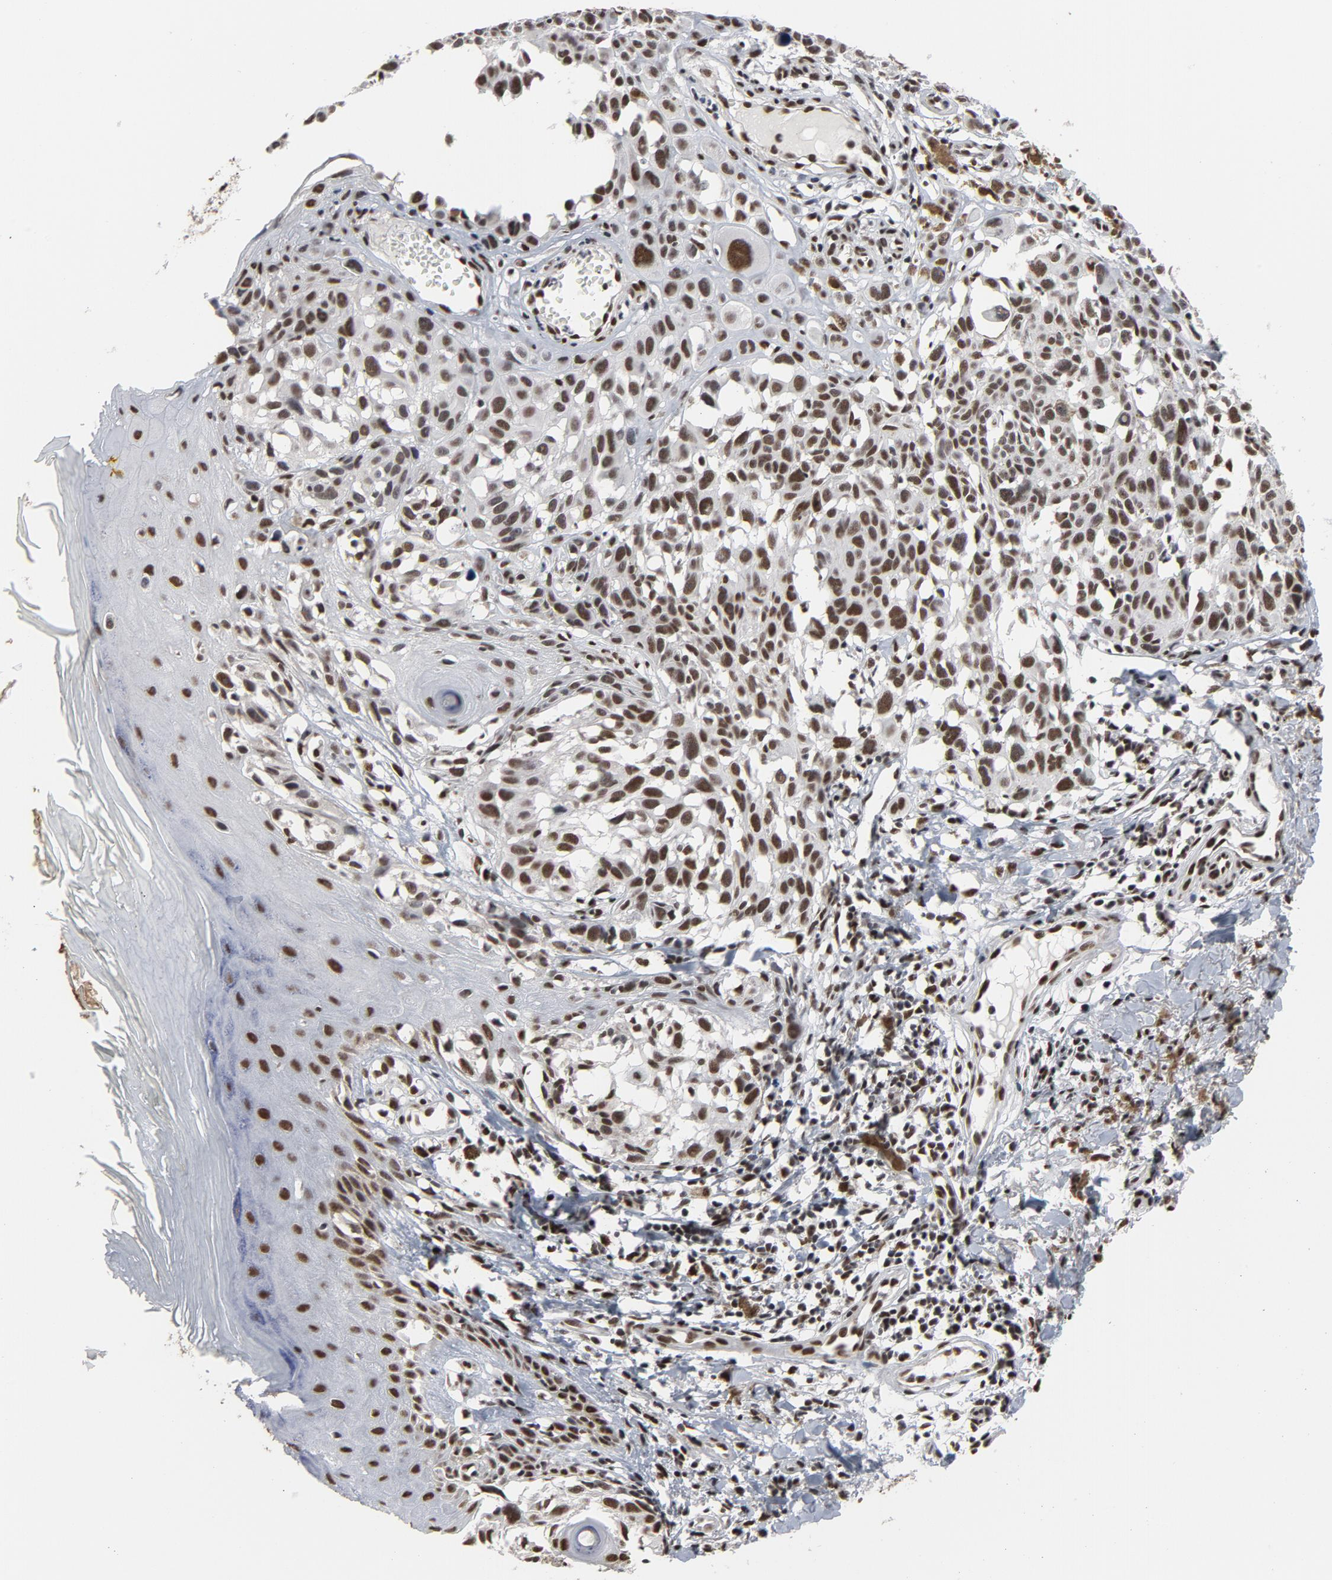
{"staining": {"intensity": "moderate", "quantity": ">75%", "location": "nuclear"}, "tissue": "melanoma", "cell_type": "Tumor cells", "image_type": "cancer", "snomed": [{"axis": "morphology", "description": "Malignant melanoma, NOS"}, {"axis": "topography", "description": "Skin"}], "caption": "Immunohistochemical staining of malignant melanoma reveals medium levels of moderate nuclear positivity in about >75% of tumor cells.", "gene": "MRE11", "patient": {"sex": "female", "age": 77}}